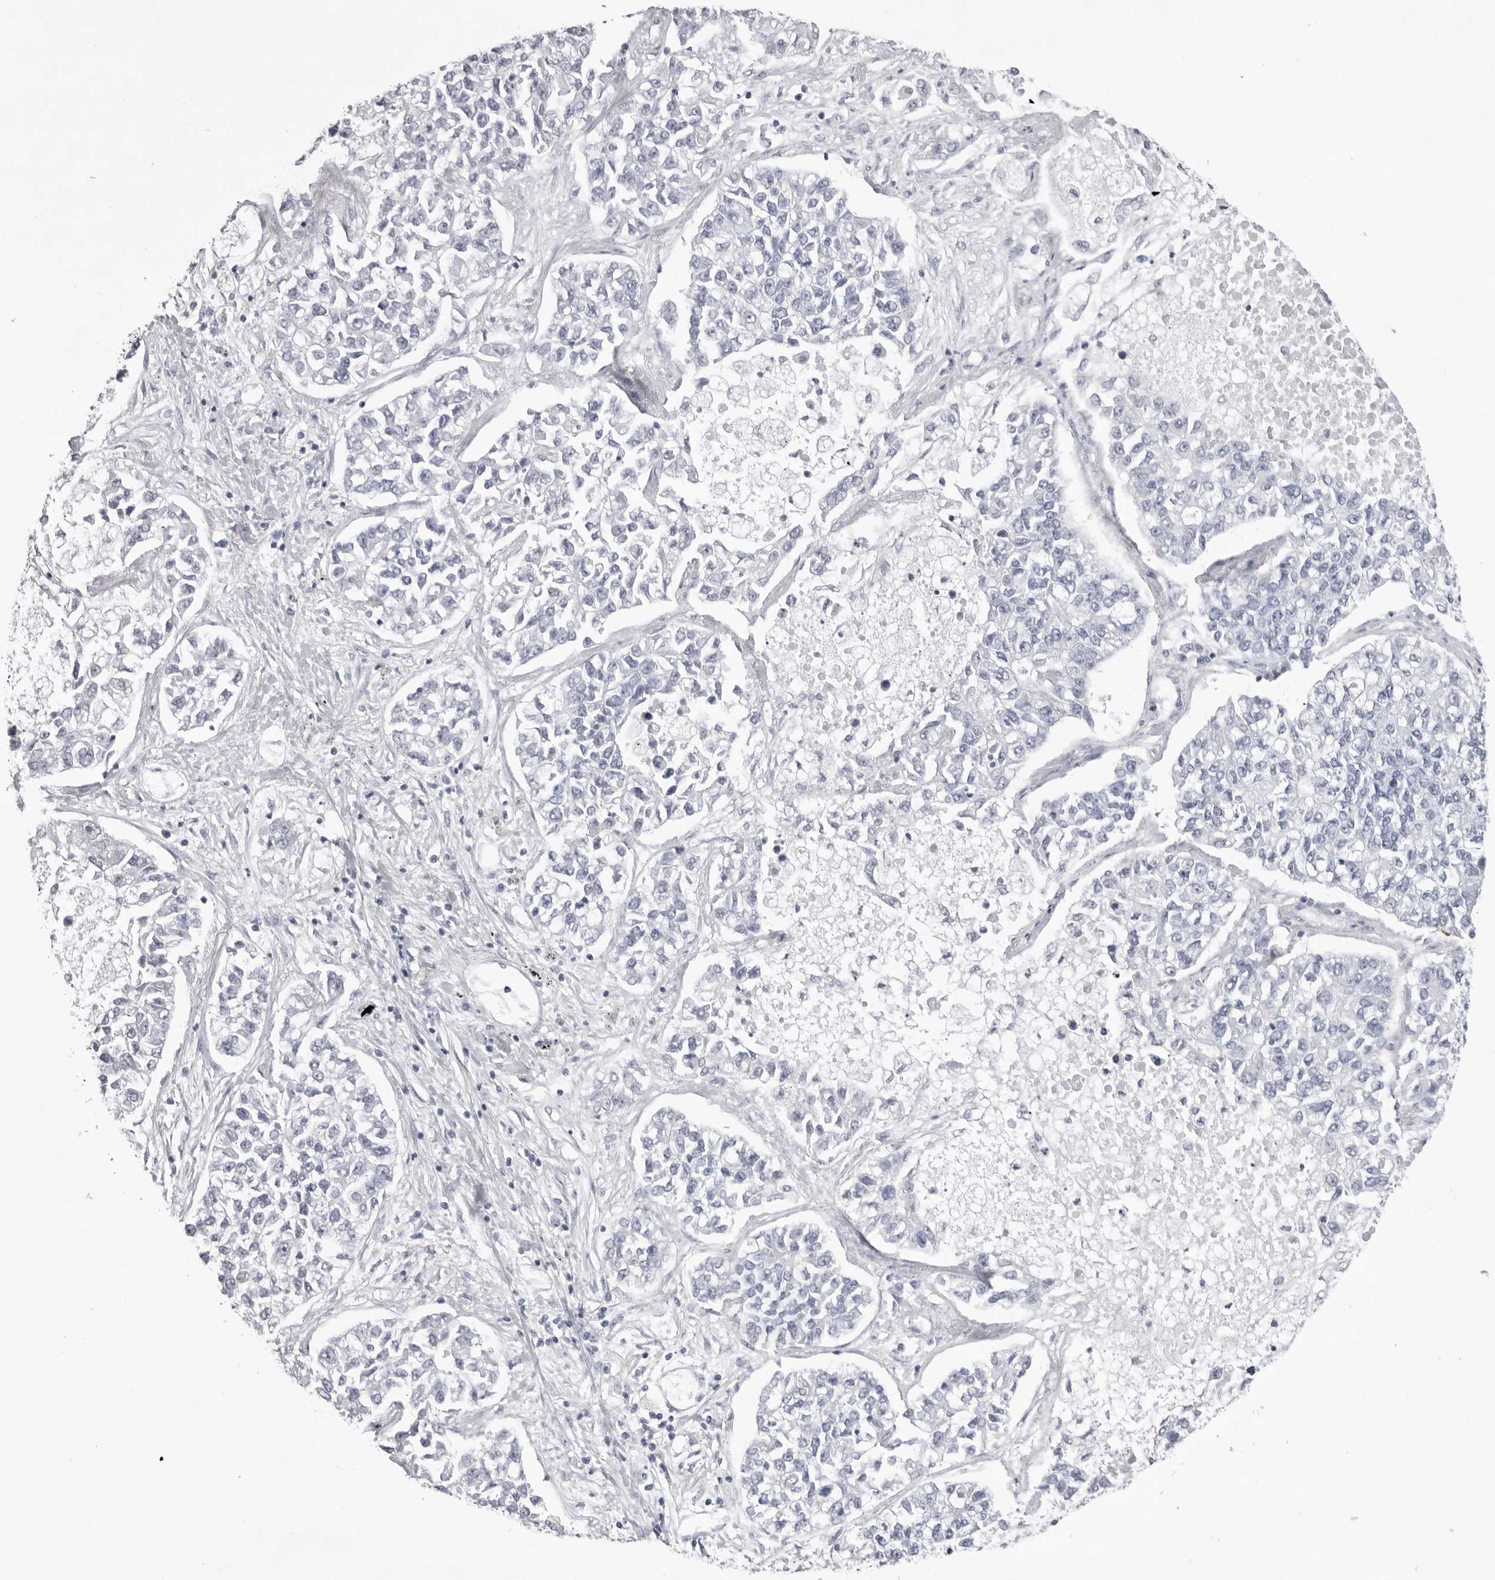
{"staining": {"intensity": "negative", "quantity": "none", "location": "none"}, "tissue": "lung cancer", "cell_type": "Tumor cells", "image_type": "cancer", "snomed": [{"axis": "morphology", "description": "Adenocarcinoma, NOS"}, {"axis": "topography", "description": "Lung"}], "caption": "Tumor cells are negative for brown protein staining in lung cancer. (IHC, brightfield microscopy, high magnification).", "gene": "TMOD4", "patient": {"sex": "male", "age": 49}}